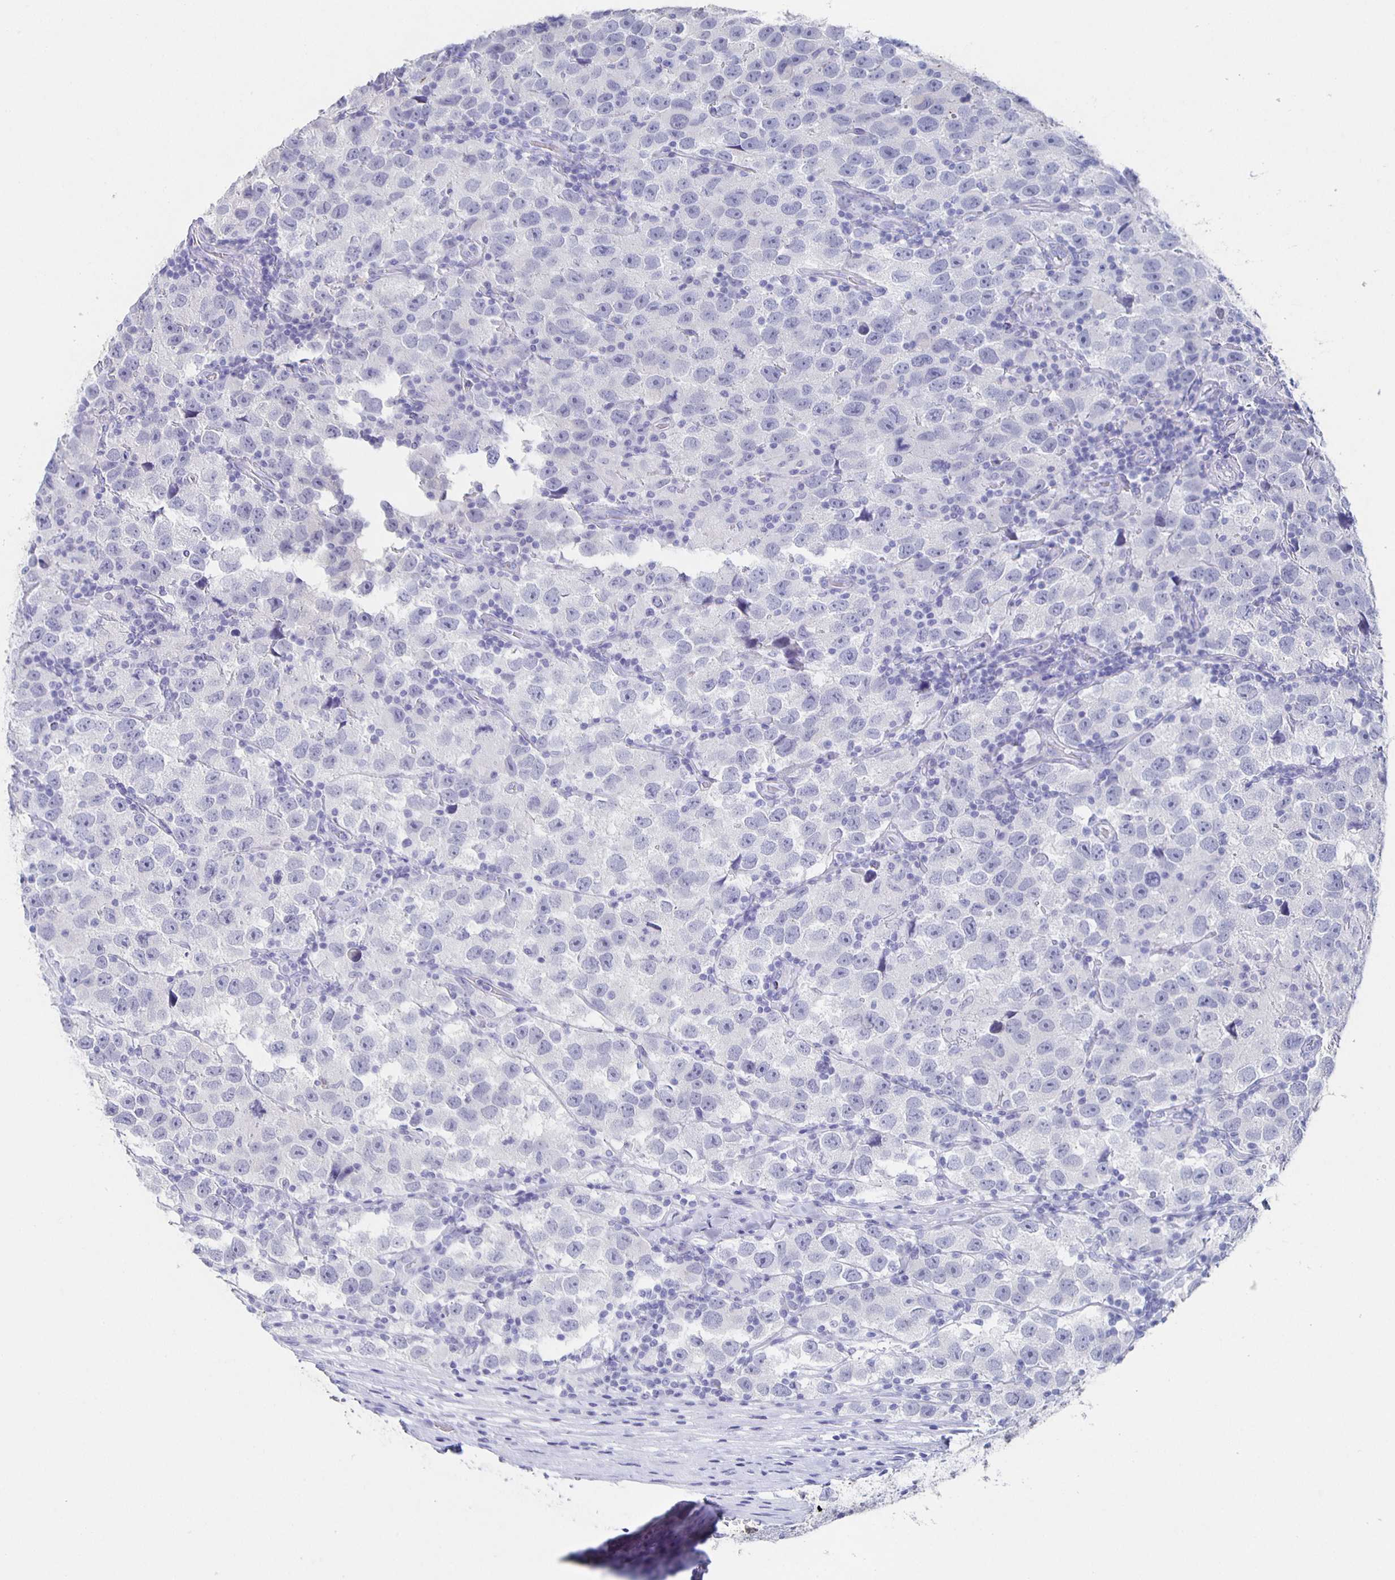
{"staining": {"intensity": "negative", "quantity": "none", "location": "none"}, "tissue": "testis cancer", "cell_type": "Tumor cells", "image_type": "cancer", "snomed": [{"axis": "morphology", "description": "Seminoma, NOS"}, {"axis": "topography", "description": "Testis"}], "caption": "Tumor cells are negative for protein expression in human seminoma (testis).", "gene": "SLC34A2", "patient": {"sex": "male", "age": 26}}